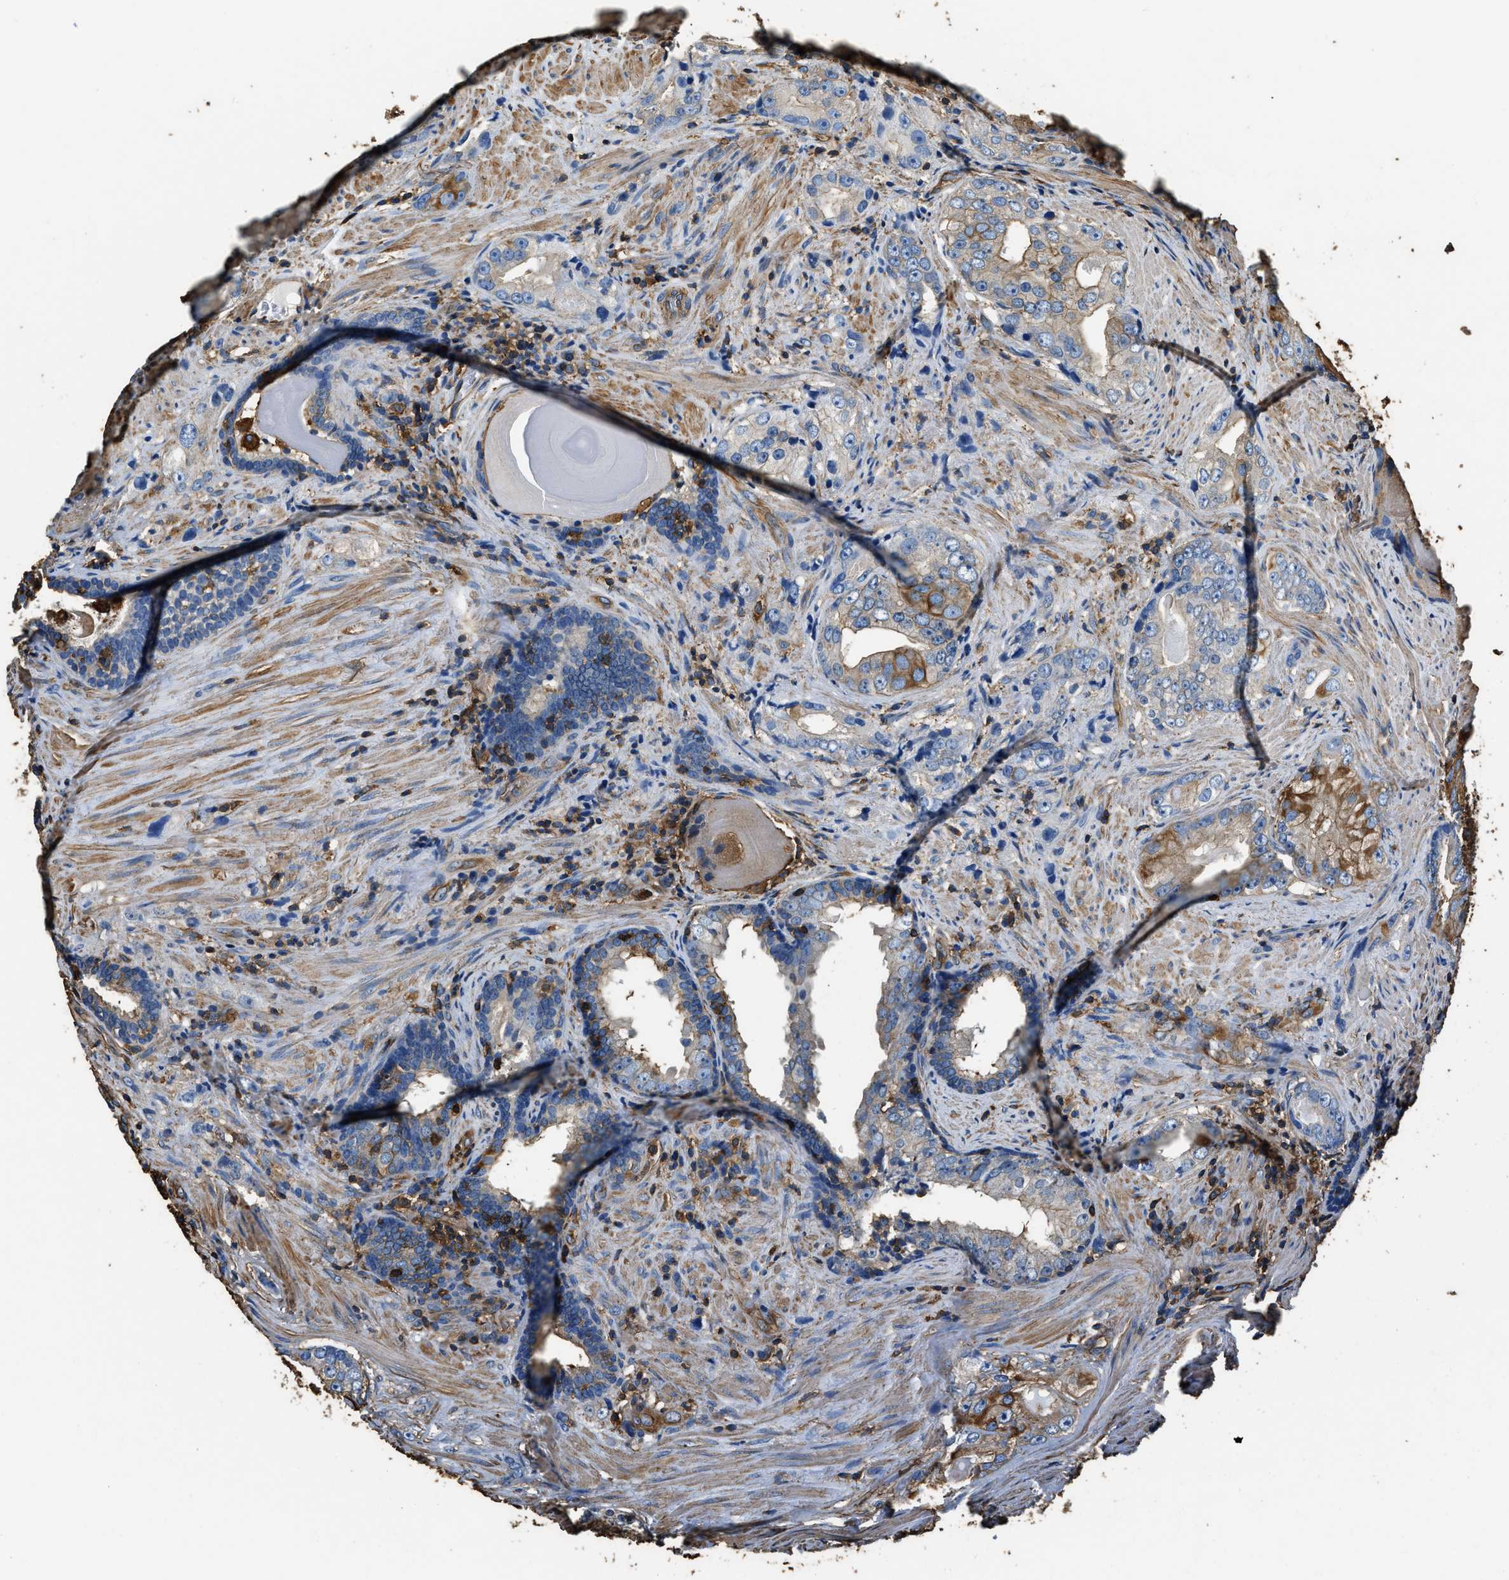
{"staining": {"intensity": "moderate", "quantity": "25%-75%", "location": "cytoplasmic/membranous"}, "tissue": "prostate cancer", "cell_type": "Tumor cells", "image_type": "cancer", "snomed": [{"axis": "morphology", "description": "Adenocarcinoma, High grade"}, {"axis": "topography", "description": "Prostate"}], "caption": "A high-resolution micrograph shows immunohistochemistry (IHC) staining of prostate cancer (adenocarcinoma (high-grade)), which displays moderate cytoplasmic/membranous expression in about 25%-75% of tumor cells.", "gene": "ACCS", "patient": {"sex": "male", "age": 66}}